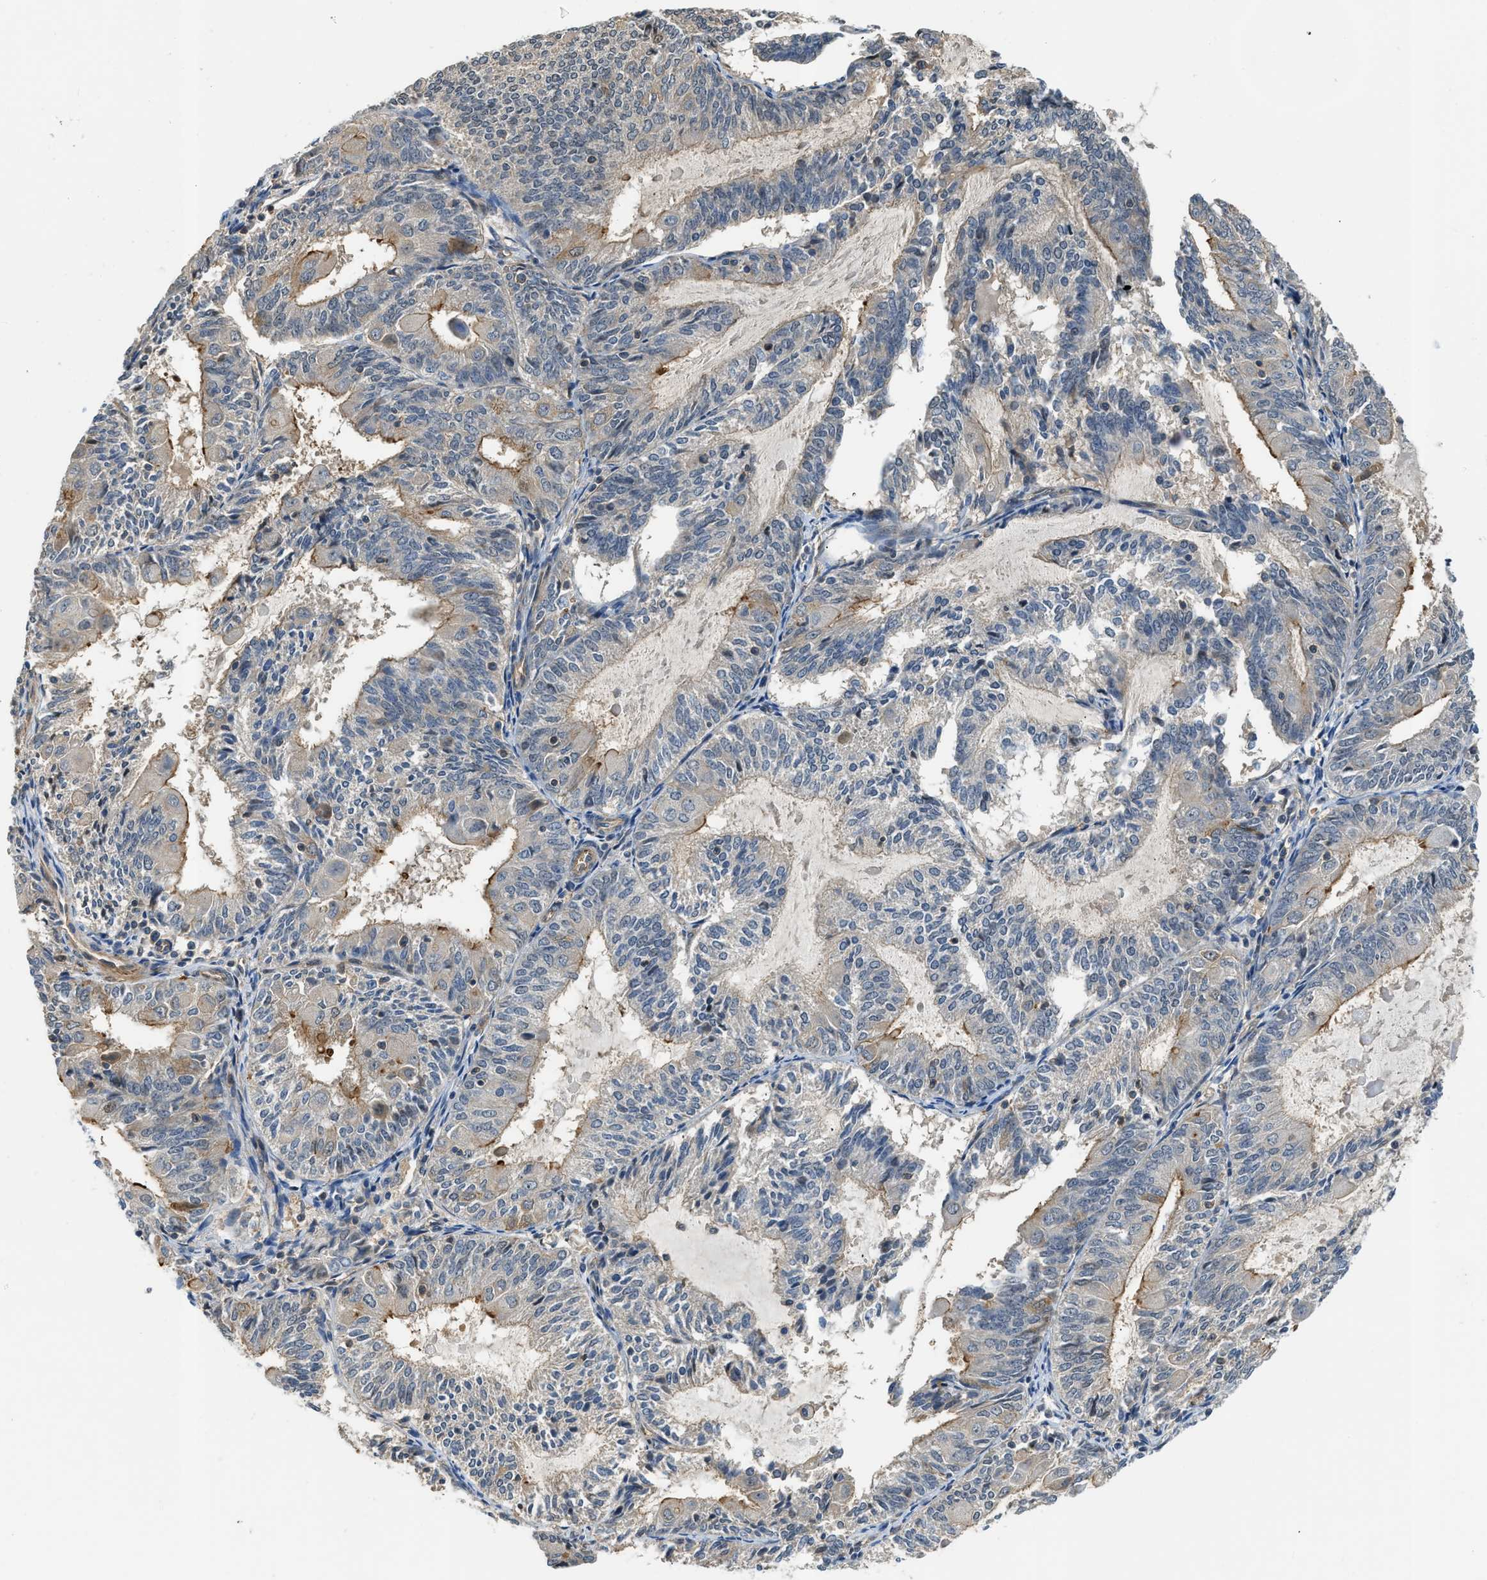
{"staining": {"intensity": "moderate", "quantity": "<25%", "location": "cytoplasmic/membranous"}, "tissue": "endometrial cancer", "cell_type": "Tumor cells", "image_type": "cancer", "snomed": [{"axis": "morphology", "description": "Adenocarcinoma, NOS"}, {"axis": "topography", "description": "Endometrium"}], "caption": "Approximately <25% of tumor cells in endometrial cancer demonstrate moderate cytoplasmic/membranous protein staining as visualized by brown immunohistochemical staining.", "gene": "CBLB", "patient": {"sex": "female", "age": 81}}